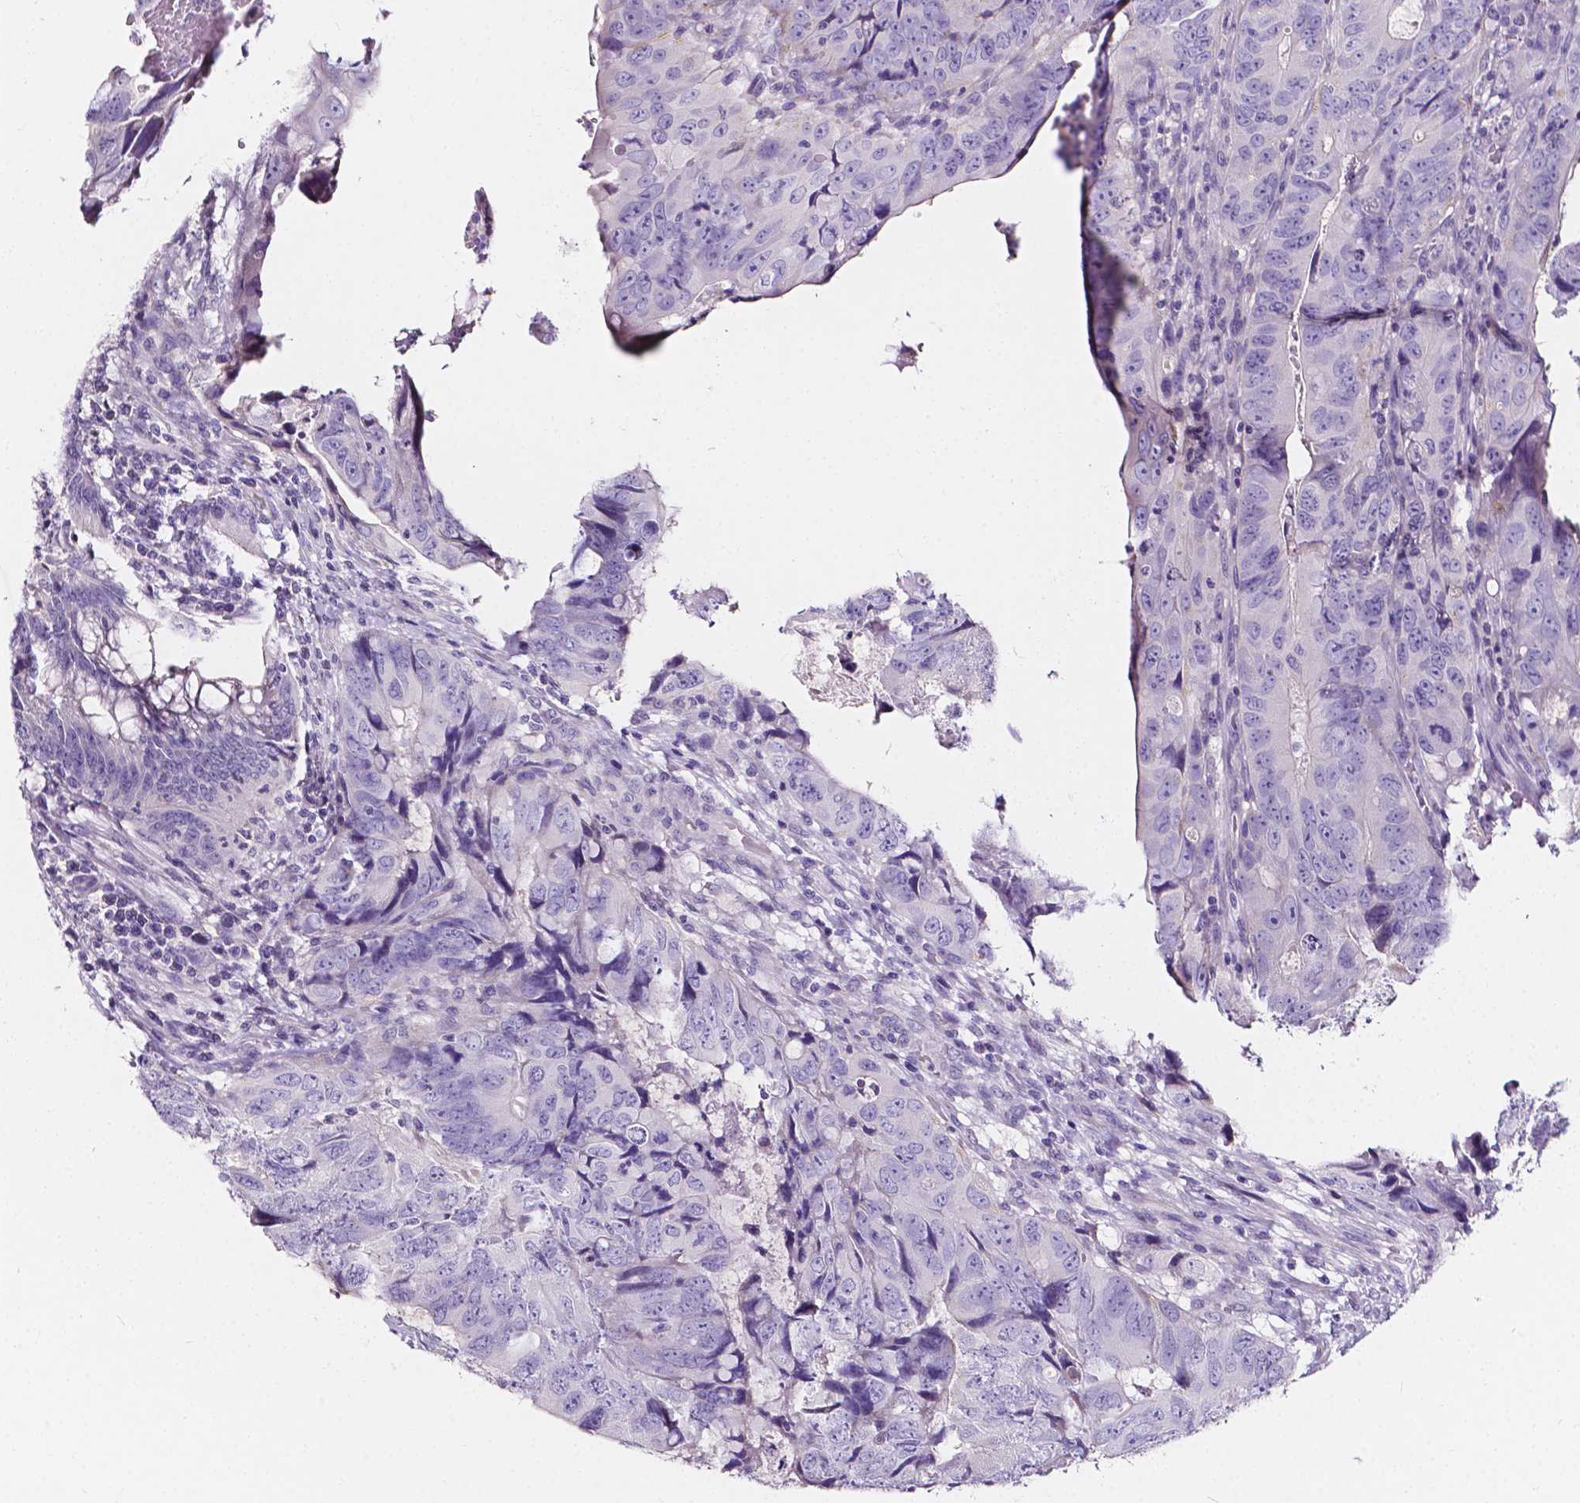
{"staining": {"intensity": "negative", "quantity": "none", "location": "none"}, "tissue": "colorectal cancer", "cell_type": "Tumor cells", "image_type": "cancer", "snomed": [{"axis": "morphology", "description": "Adenocarcinoma, NOS"}, {"axis": "topography", "description": "Colon"}], "caption": "An immunohistochemistry (IHC) histopathology image of colorectal cancer (adenocarcinoma) is shown. There is no staining in tumor cells of colorectal cancer (adenocarcinoma).", "gene": "CLSTN2", "patient": {"sex": "male", "age": 79}}